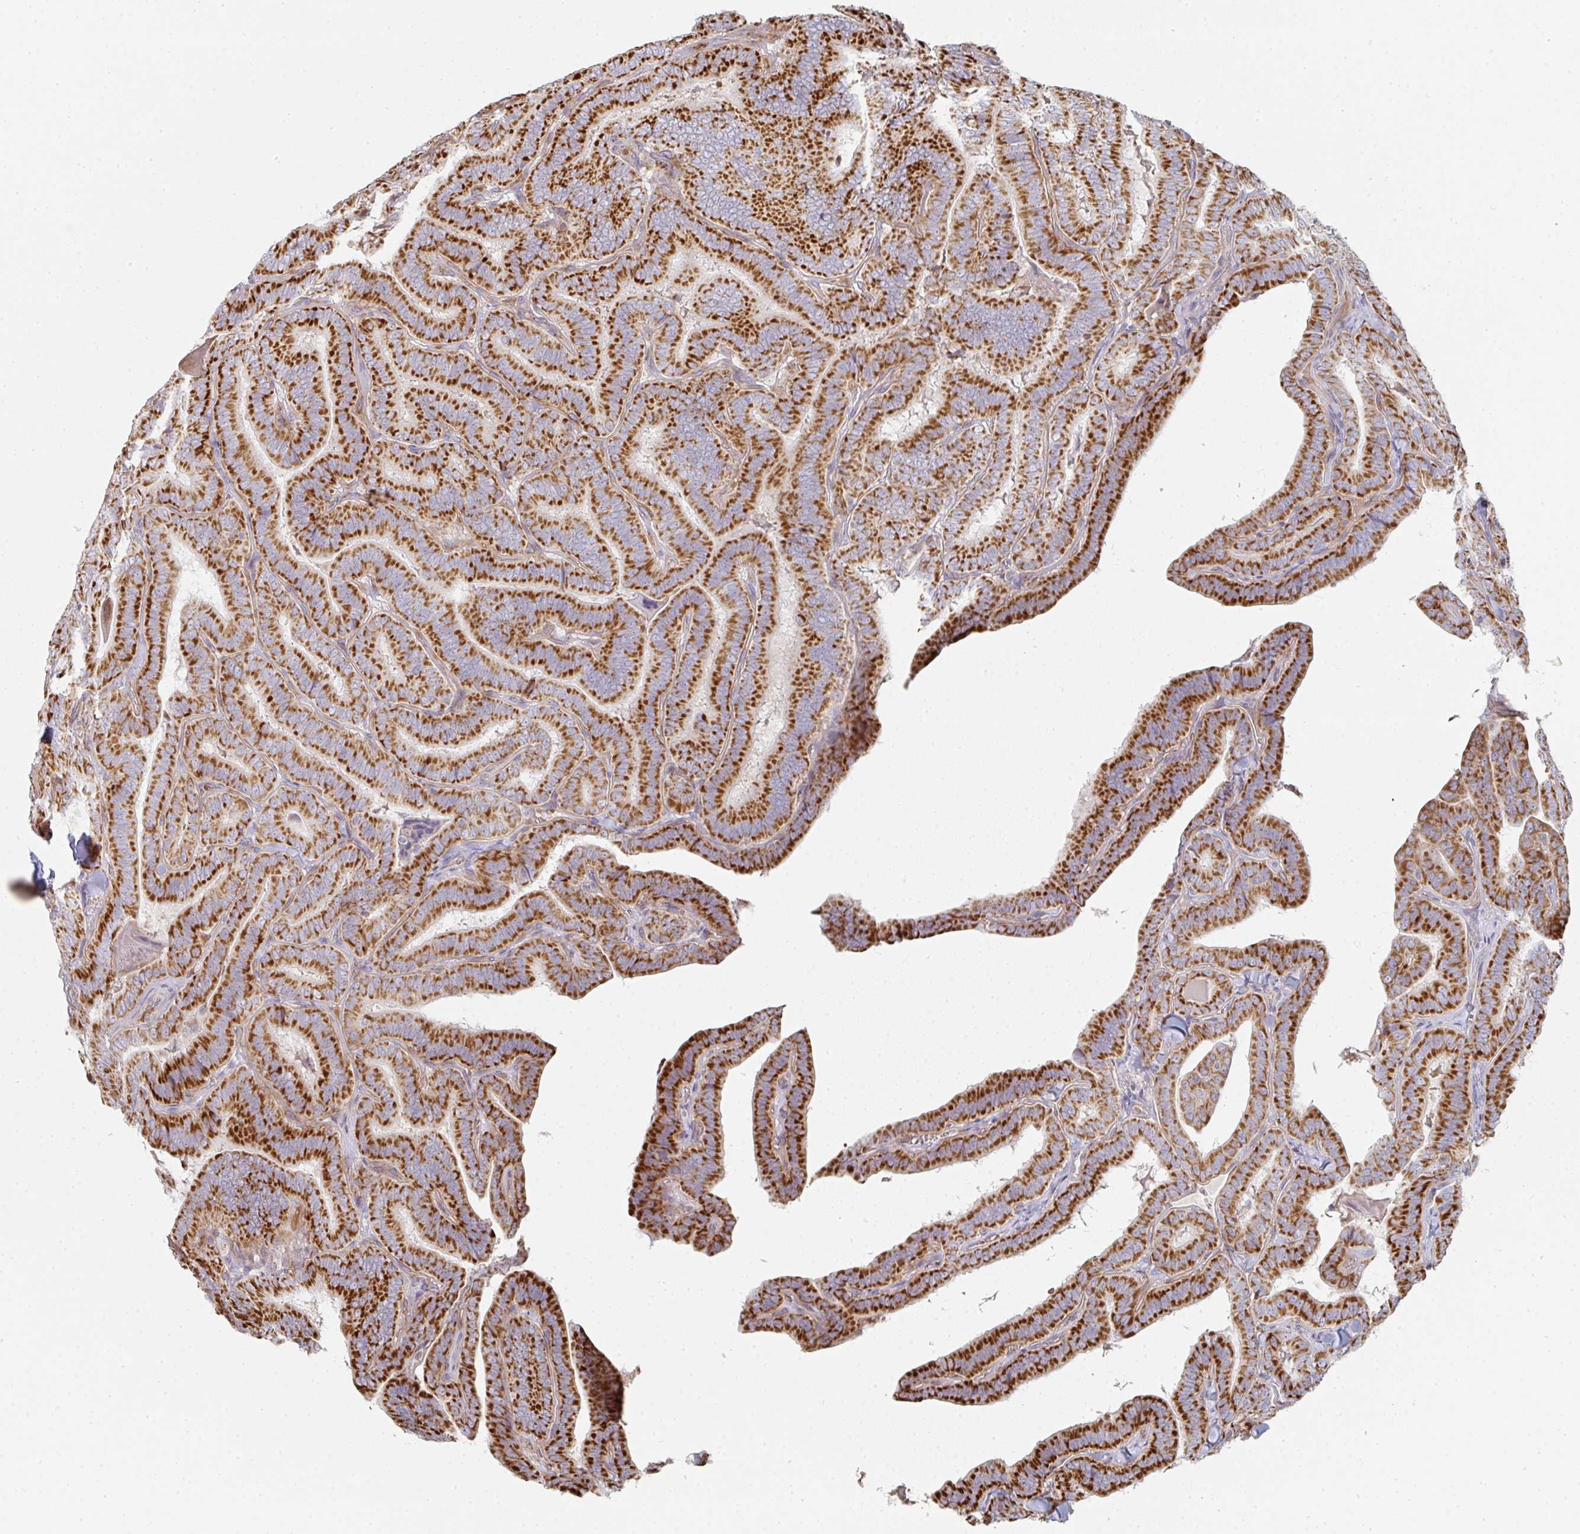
{"staining": {"intensity": "strong", "quantity": ">75%", "location": "cytoplasmic/membranous"}, "tissue": "thyroid cancer", "cell_type": "Tumor cells", "image_type": "cancer", "snomed": [{"axis": "morphology", "description": "Papillary adenocarcinoma, NOS"}, {"axis": "topography", "description": "Thyroid gland"}], "caption": "Thyroid cancer was stained to show a protein in brown. There is high levels of strong cytoplasmic/membranous expression in approximately >75% of tumor cells.", "gene": "ZNF526", "patient": {"sex": "male", "age": 61}}